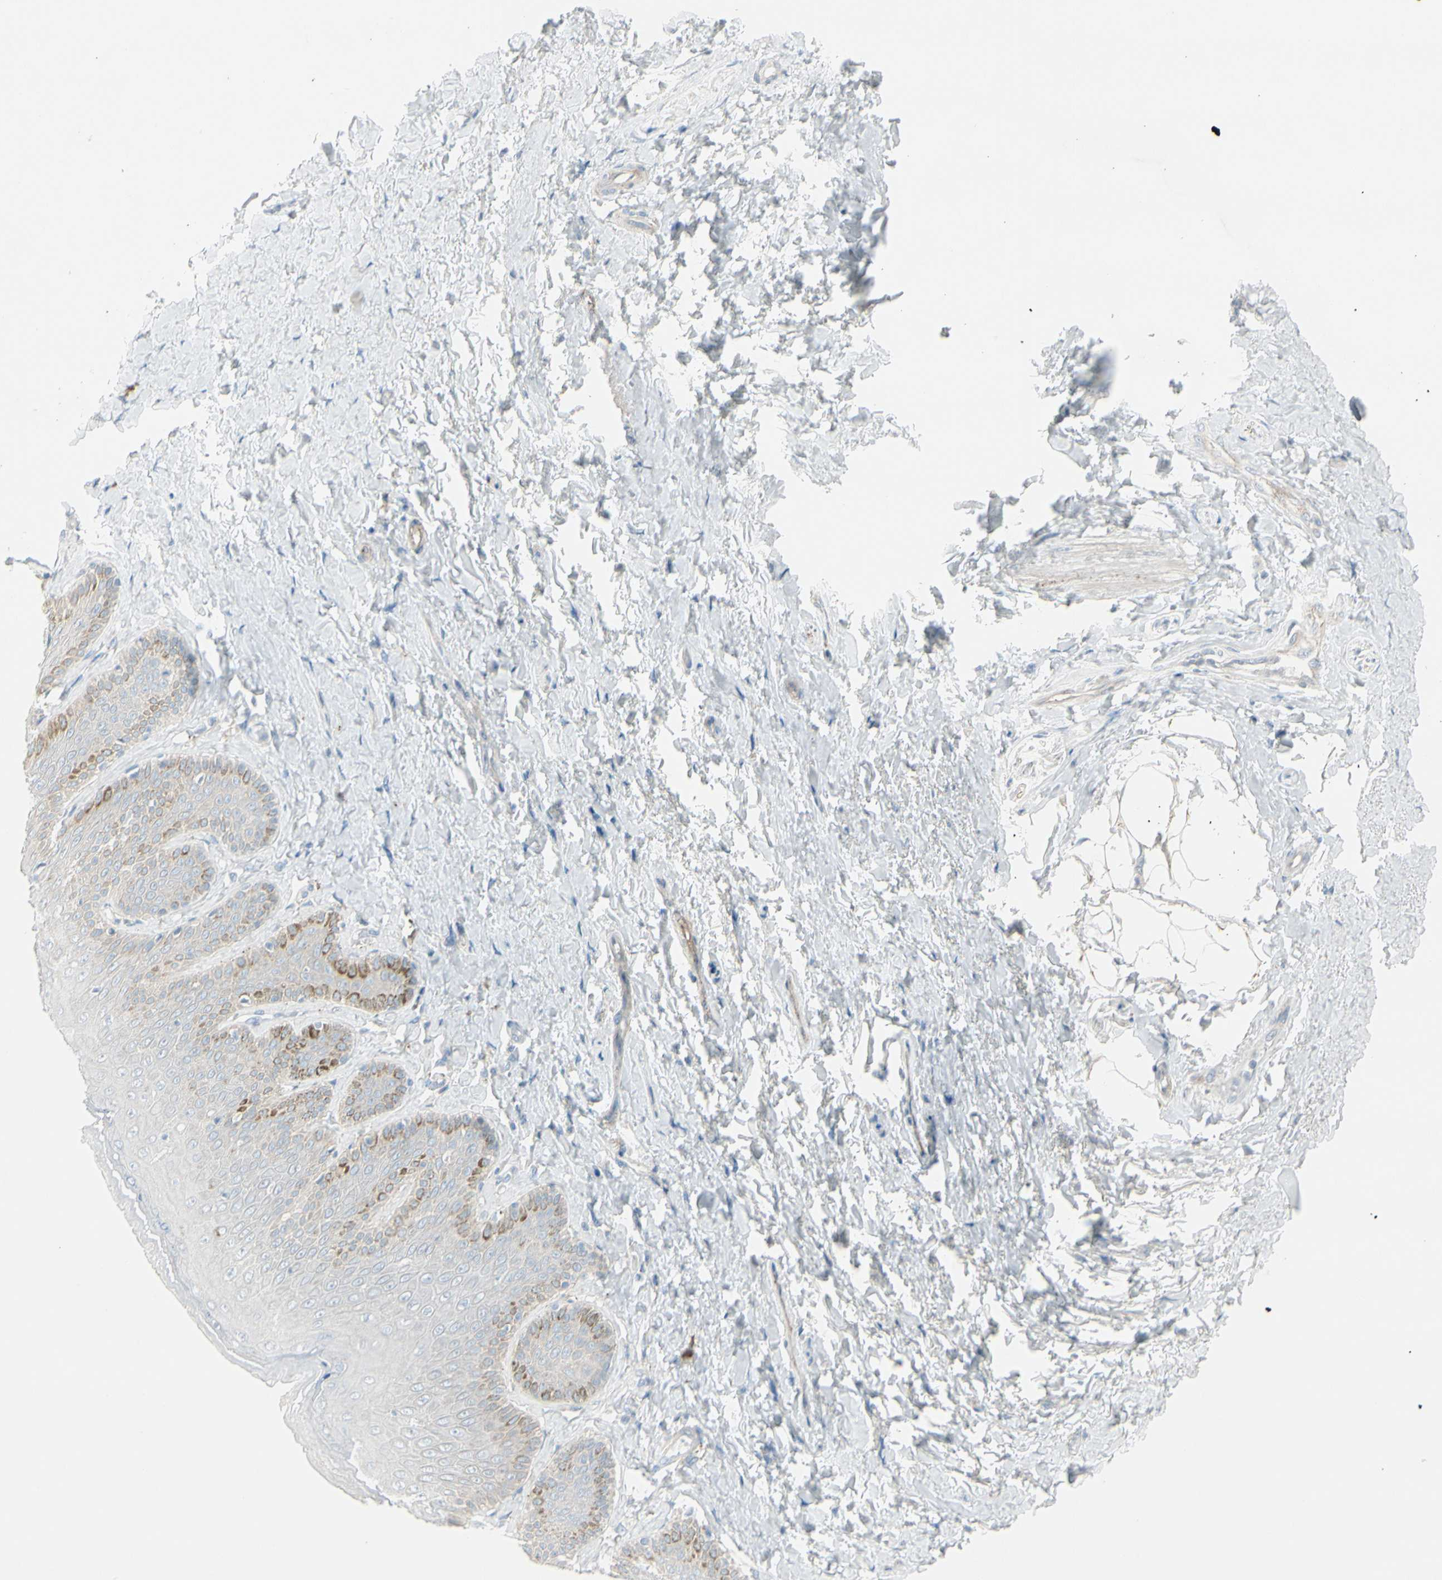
{"staining": {"intensity": "negative", "quantity": "none", "location": "none"}, "tissue": "skin", "cell_type": "Epidermal cells", "image_type": "normal", "snomed": [{"axis": "morphology", "description": "Normal tissue, NOS"}, {"axis": "topography", "description": "Anal"}], "caption": "Immunohistochemistry of benign human skin shows no positivity in epidermal cells.", "gene": "CACNA2D1", "patient": {"sex": "male", "age": 69}}